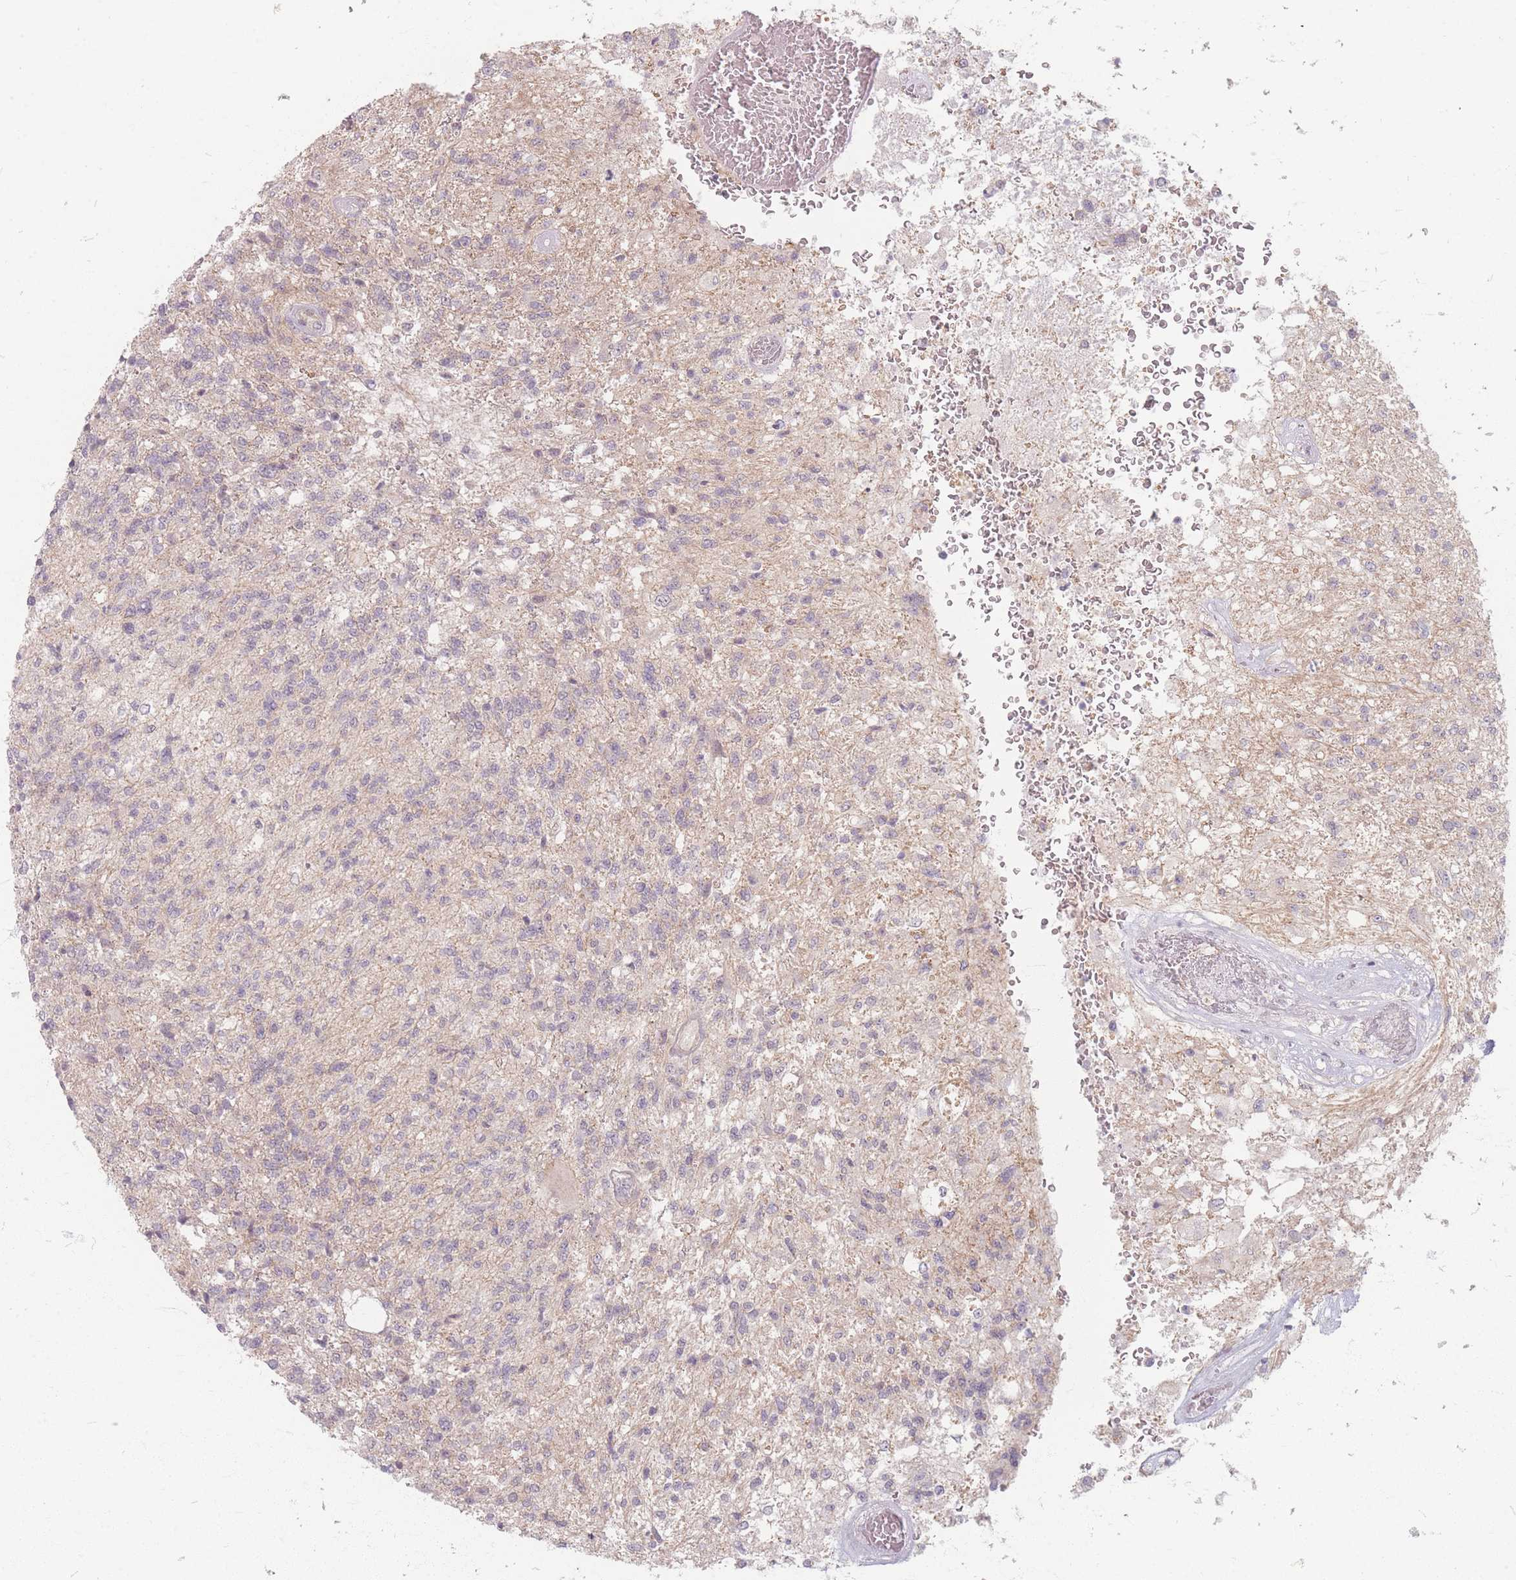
{"staining": {"intensity": "negative", "quantity": "none", "location": "none"}, "tissue": "glioma", "cell_type": "Tumor cells", "image_type": "cancer", "snomed": [{"axis": "morphology", "description": "Glioma, malignant, High grade"}, {"axis": "topography", "description": "Brain"}], "caption": "Tumor cells show no significant staining in malignant high-grade glioma.", "gene": "GABRA6", "patient": {"sex": "male", "age": 56}}